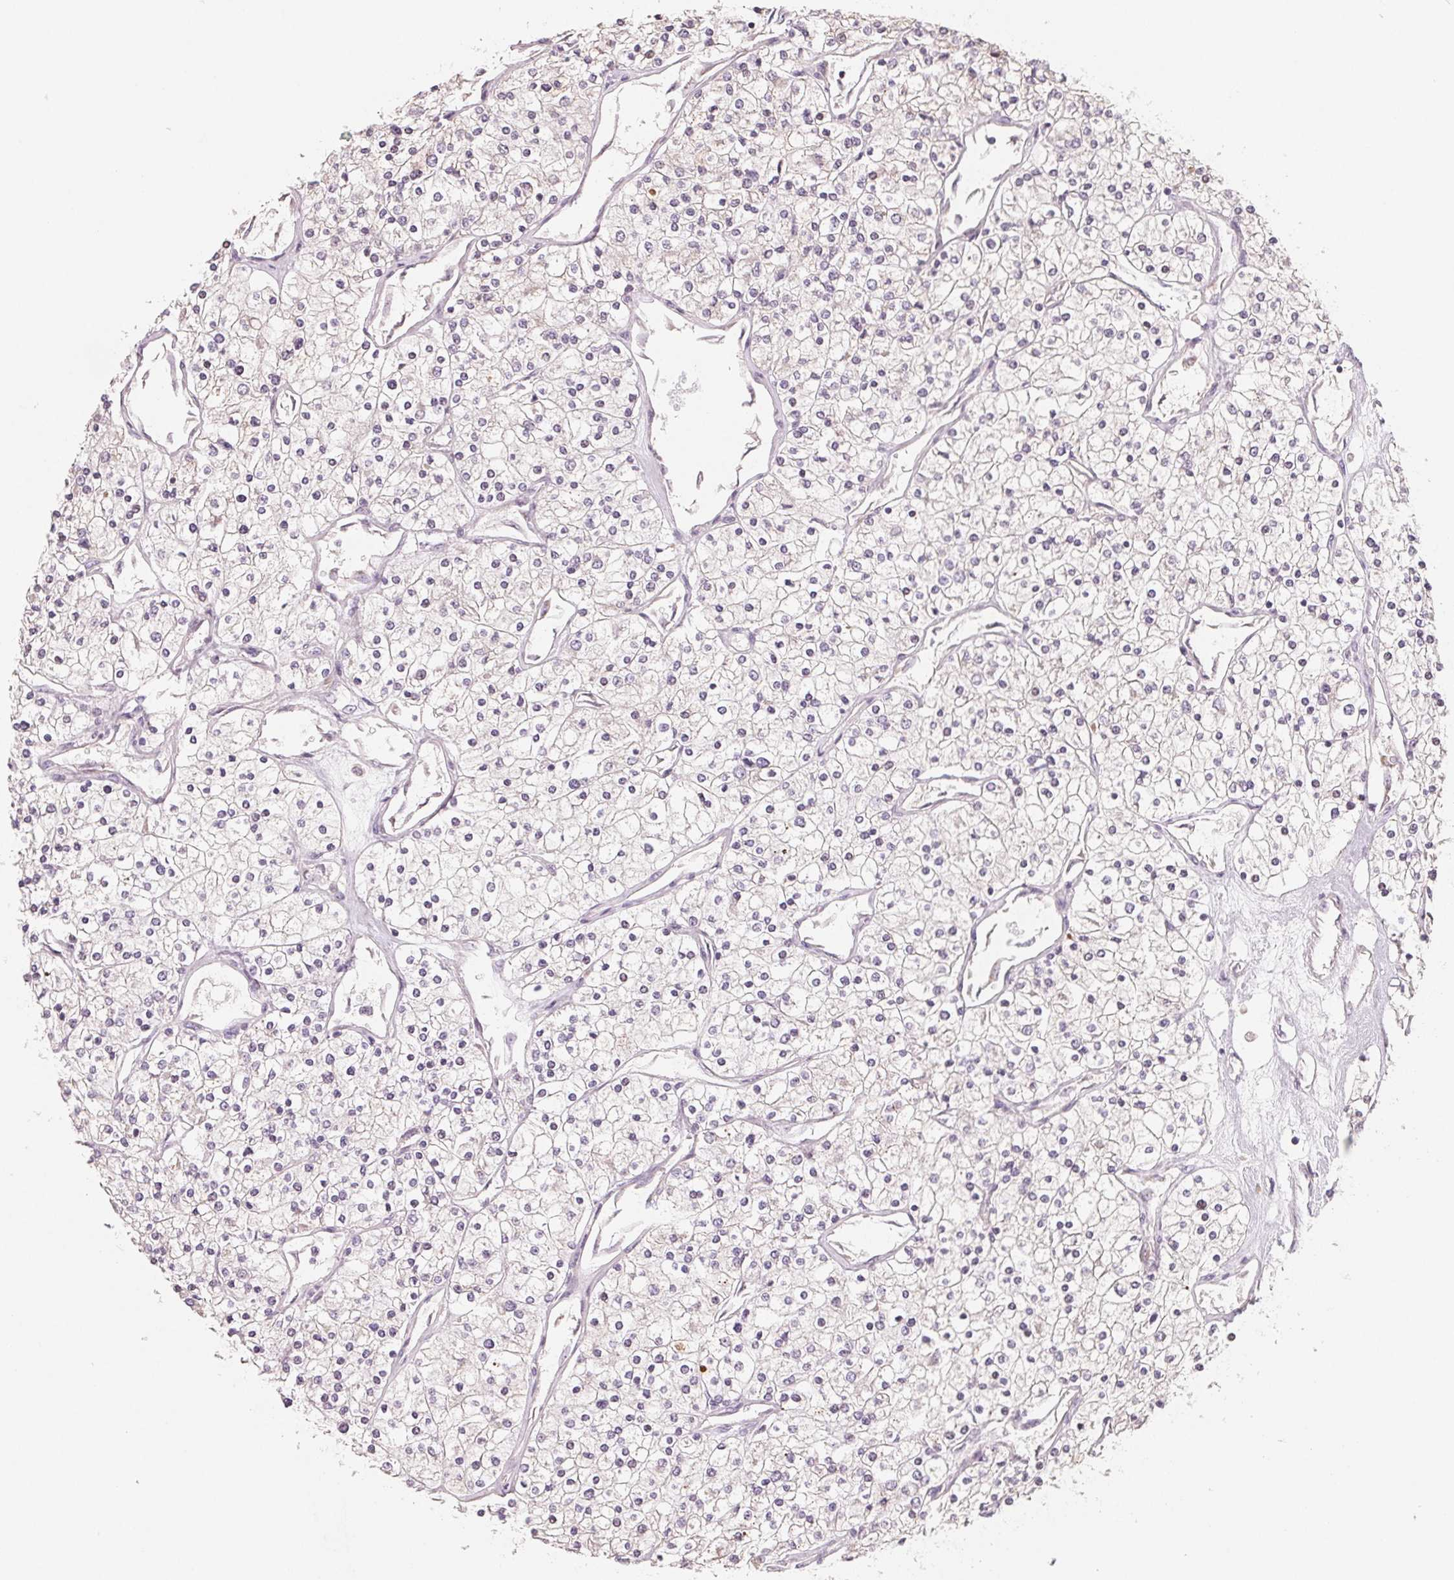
{"staining": {"intensity": "negative", "quantity": "none", "location": "none"}, "tissue": "renal cancer", "cell_type": "Tumor cells", "image_type": "cancer", "snomed": [{"axis": "morphology", "description": "Adenocarcinoma, NOS"}, {"axis": "topography", "description": "Kidney"}], "caption": "This is an IHC micrograph of renal adenocarcinoma. There is no positivity in tumor cells.", "gene": "AQP8", "patient": {"sex": "male", "age": 80}}